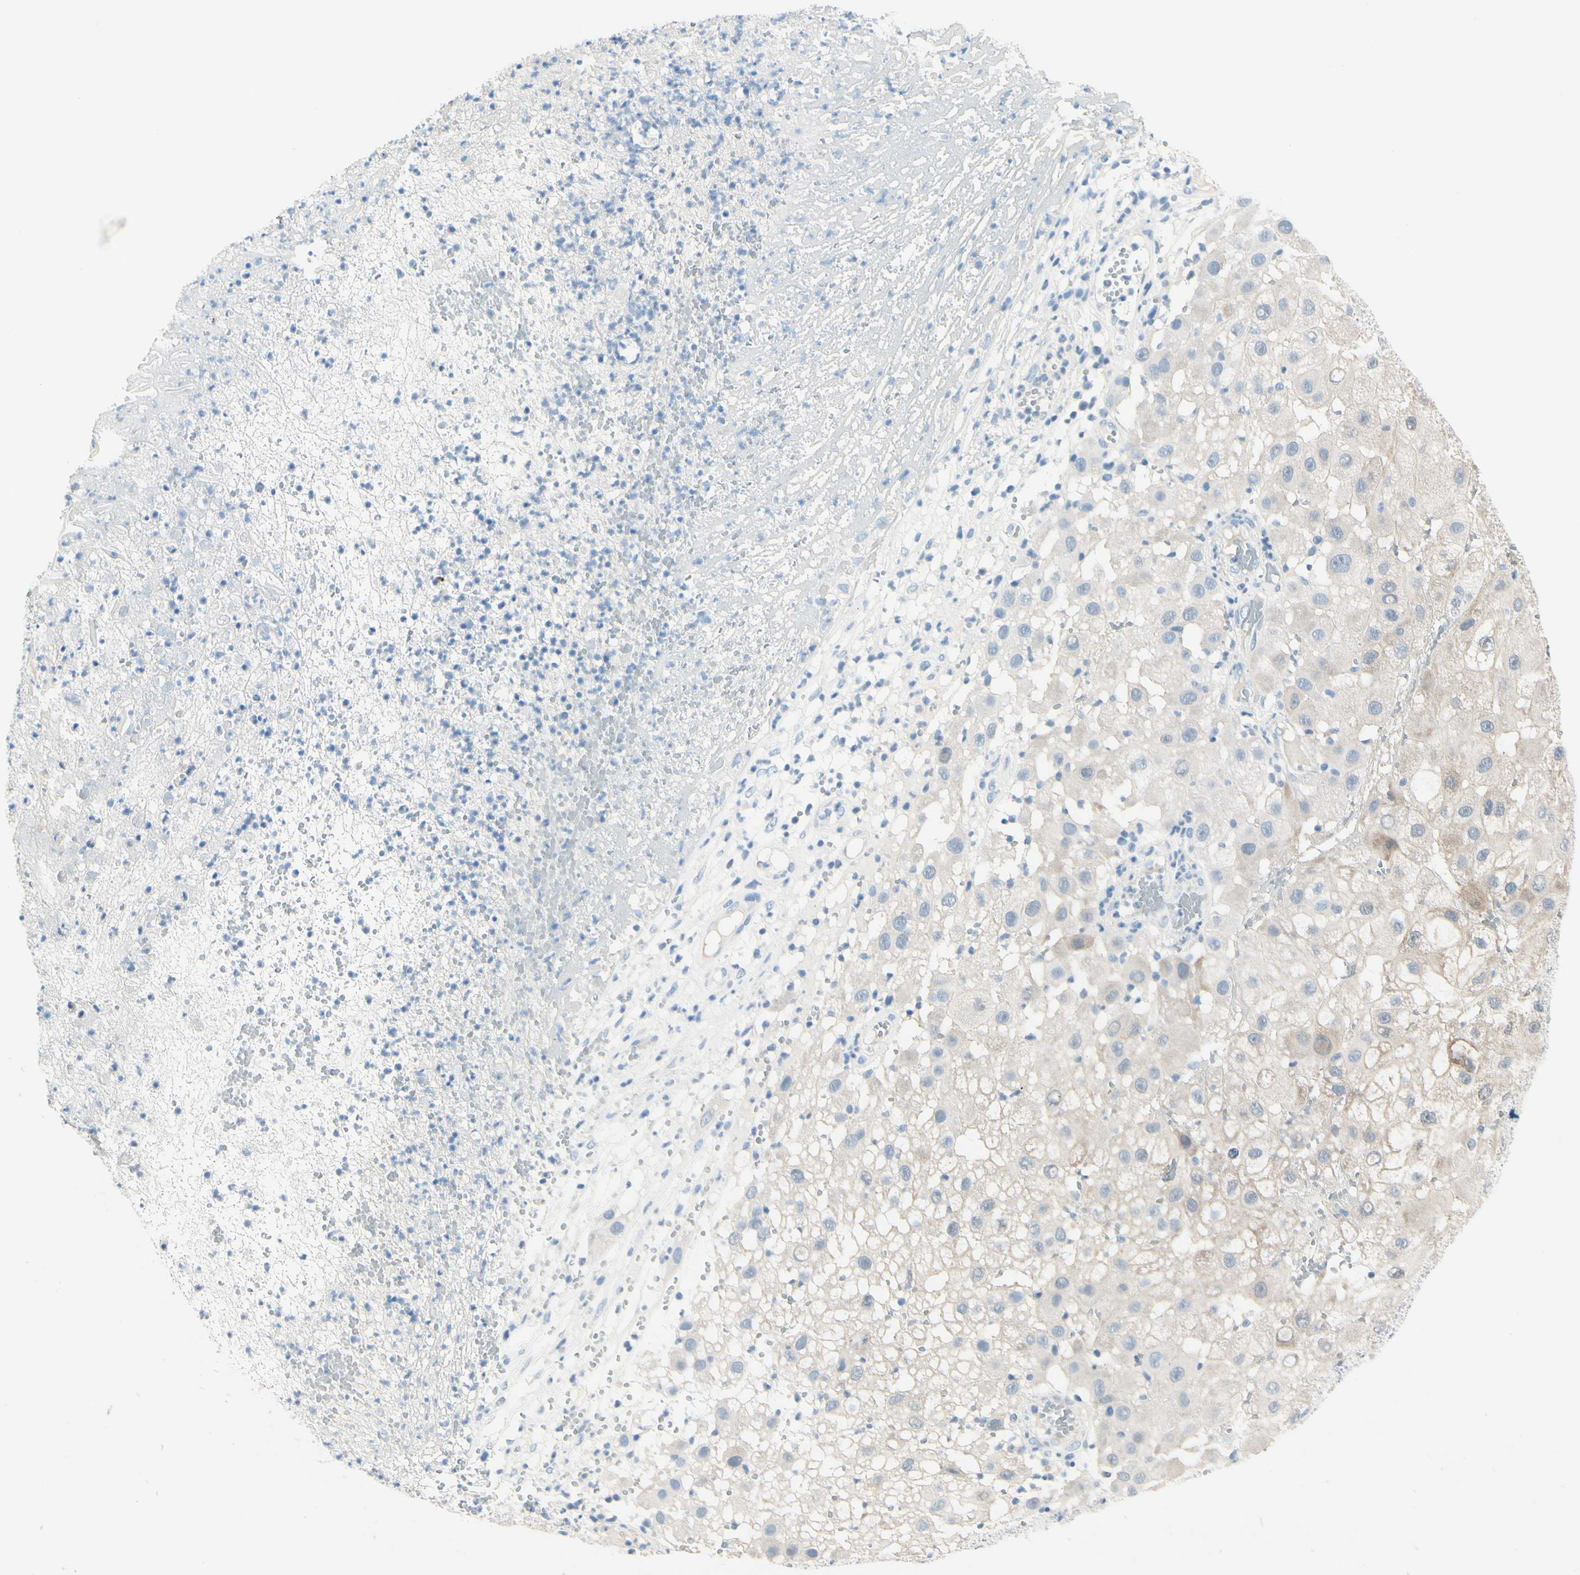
{"staining": {"intensity": "weak", "quantity": "<25%", "location": "cytoplasmic/membranous"}, "tissue": "melanoma", "cell_type": "Tumor cells", "image_type": "cancer", "snomed": [{"axis": "morphology", "description": "Malignant melanoma, NOS"}, {"axis": "topography", "description": "Skin"}], "caption": "High power microscopy histopathology image of an IHC image of melanoma, revealing no significant positivity in tumor cells. (IHC, brightfield microscopy, high magnification).", "gene": "PEBP1", "patient": {"sex": "female", "age": 81}}